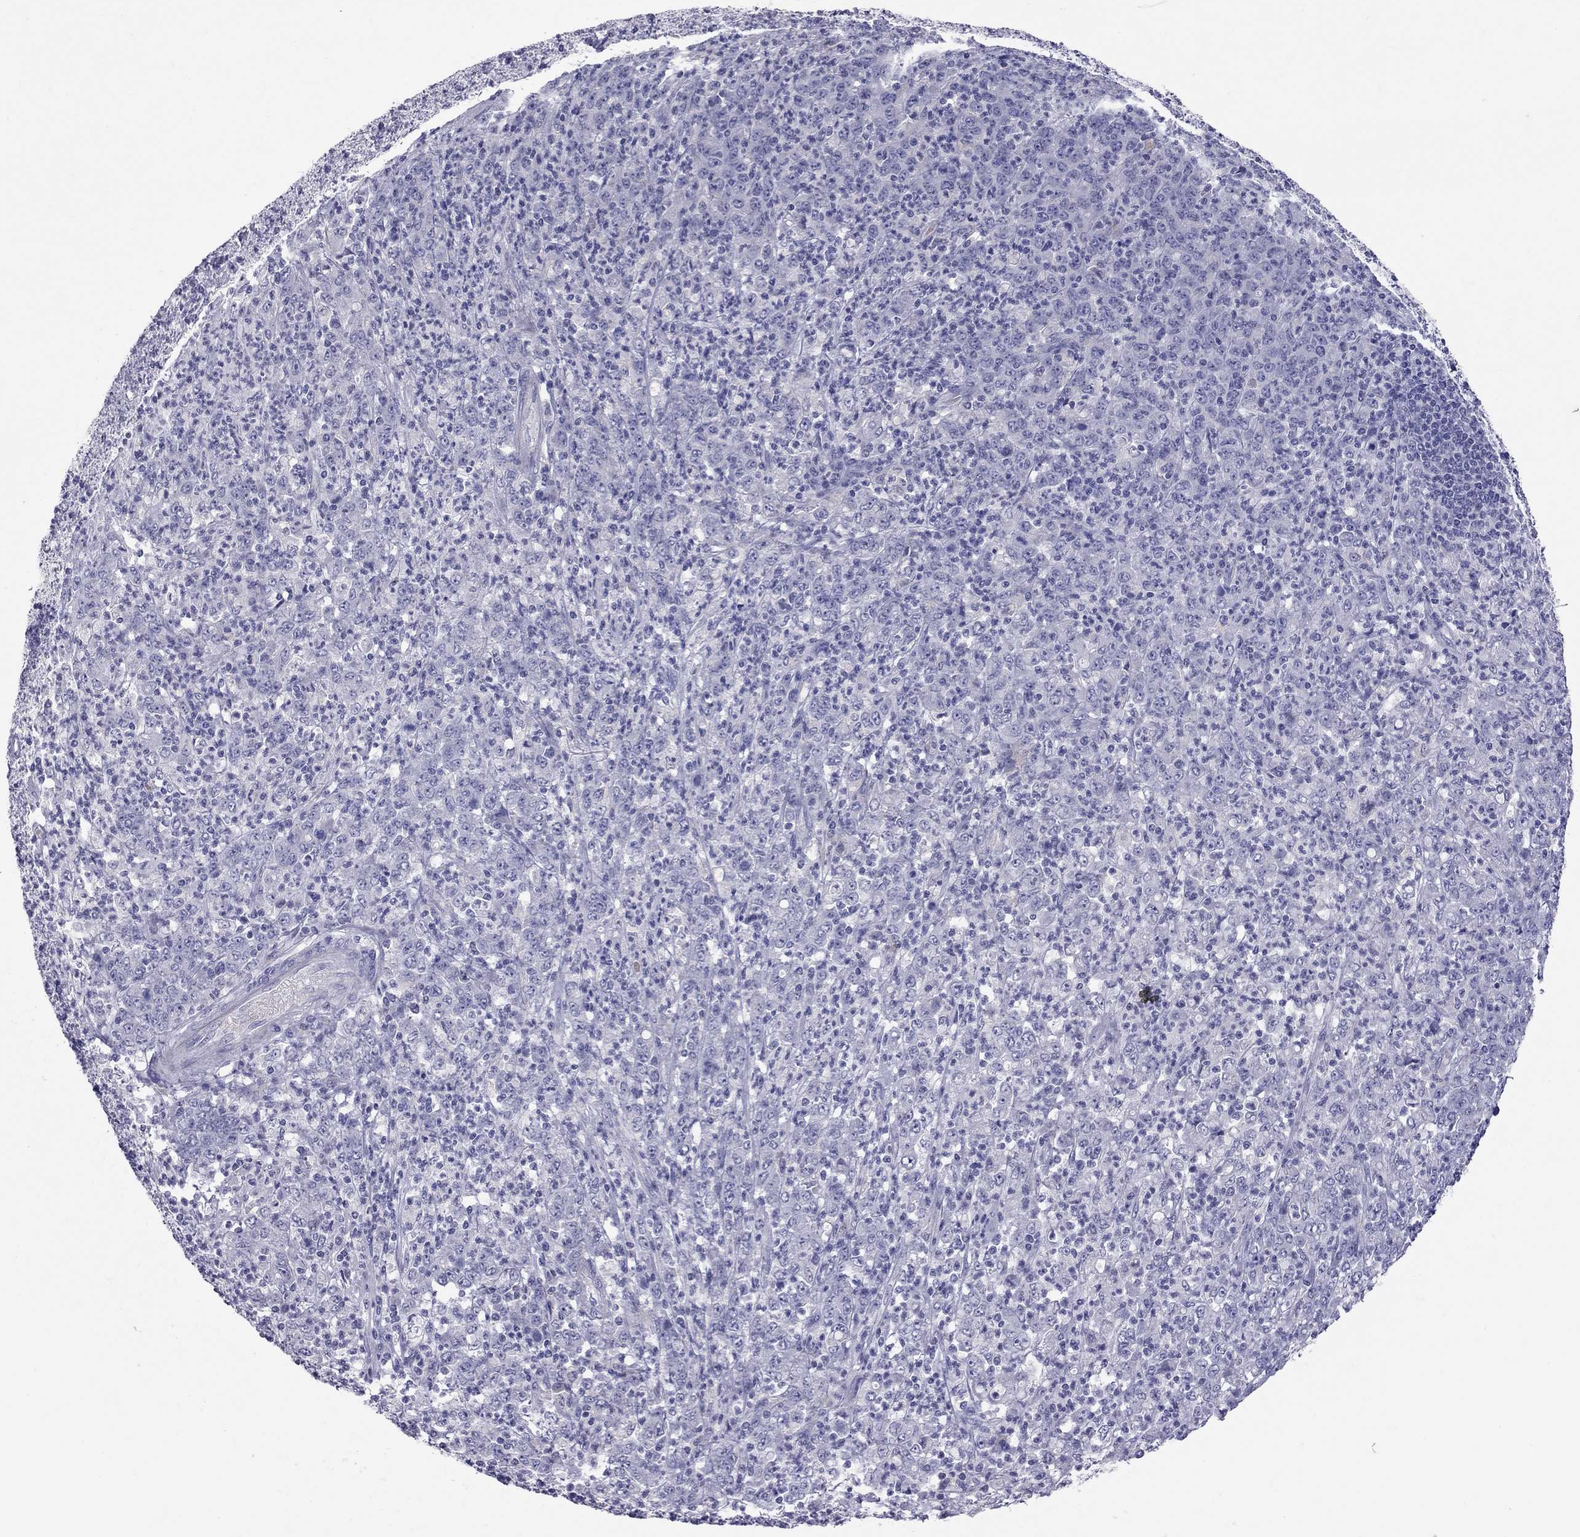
{"staining": {"intensity": "negative", "quantity": "none", "location": "none"}, "tissue": "stomach cancer", "cell_type": "Tumor cells", "image_type": "cancer", "snomed": [{"axis": "morphology", "description": "Adenocarcinoma, NOS"}, {"axis": "topography", "description": "Stomach, lower"}], "caption": "Immunohistochemistry (IHC) histopathology image of neoplastic tissue: stomach cancer (adenocarcinoma) stained with DAB (3,3'-diaminobenzidine) reveals no significant protein expression in tumor cells.", "gene": "MUC16", "patient": {"sex": "female", "age": 71}}